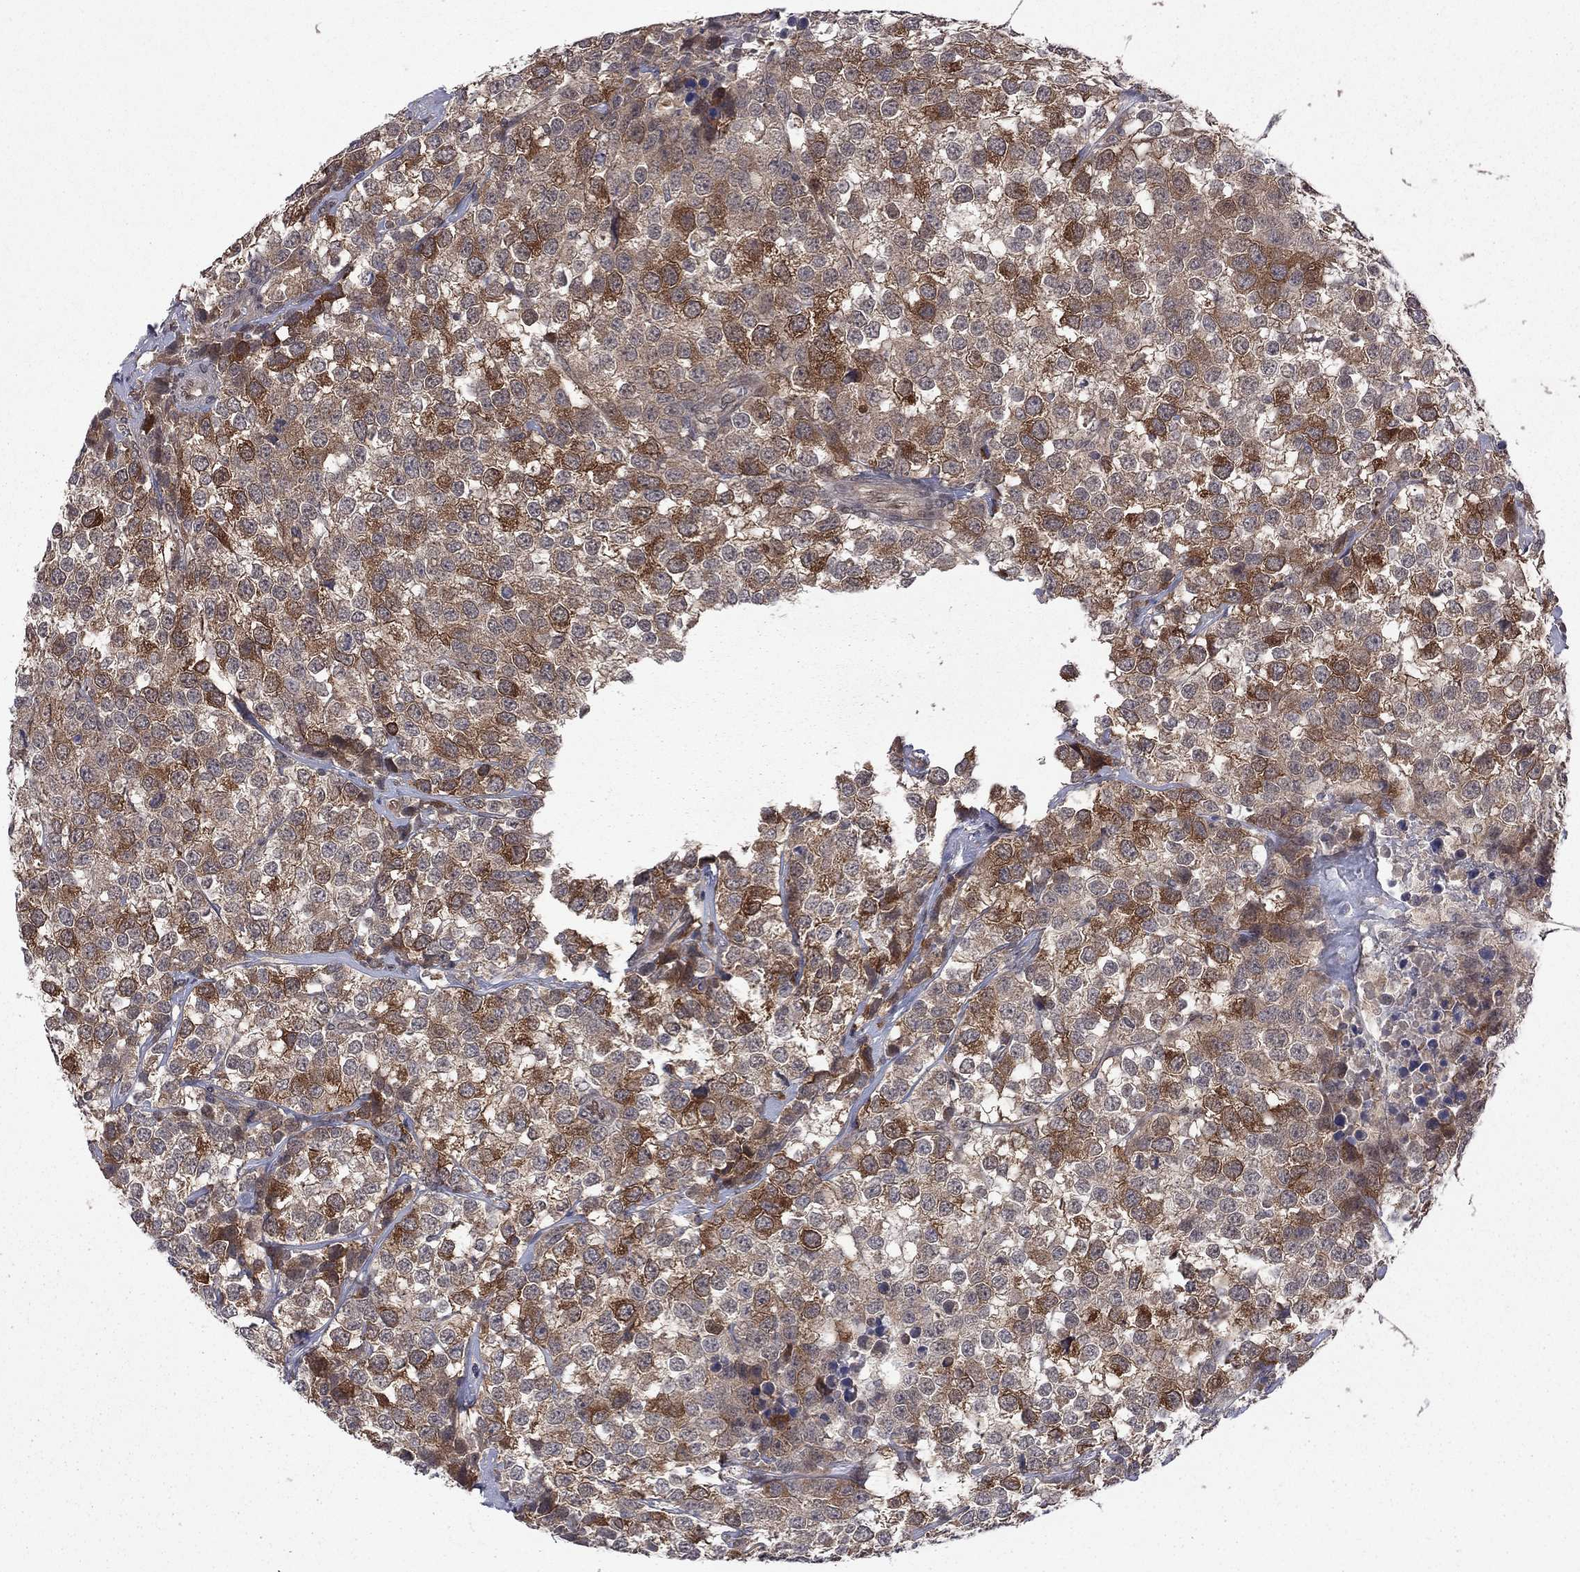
{"staining": {"intensity": "strong", "quantity": "25%-75%", "location": "cytoplasmic/membranous"}, "tissue": "testis cancer", "cell_type": "Tumor cells", "image_type": "cancer", "snomed": [{"axis": "morphology", "description": "Seminoma, NOS"}, {"axis": "topography", "description": "Testis"}], "caption": "This photomicrograph demonstrates testis cancer (seminoma) stained with immunohistochemistry to label a protein in brown. The cytoplasmic/membranous of tumor cells show strong positivity for the protein. Nuclei are counter-stained blue.", "gene": "GPAA1", "patient": {"sex": "male", "age": 59}}